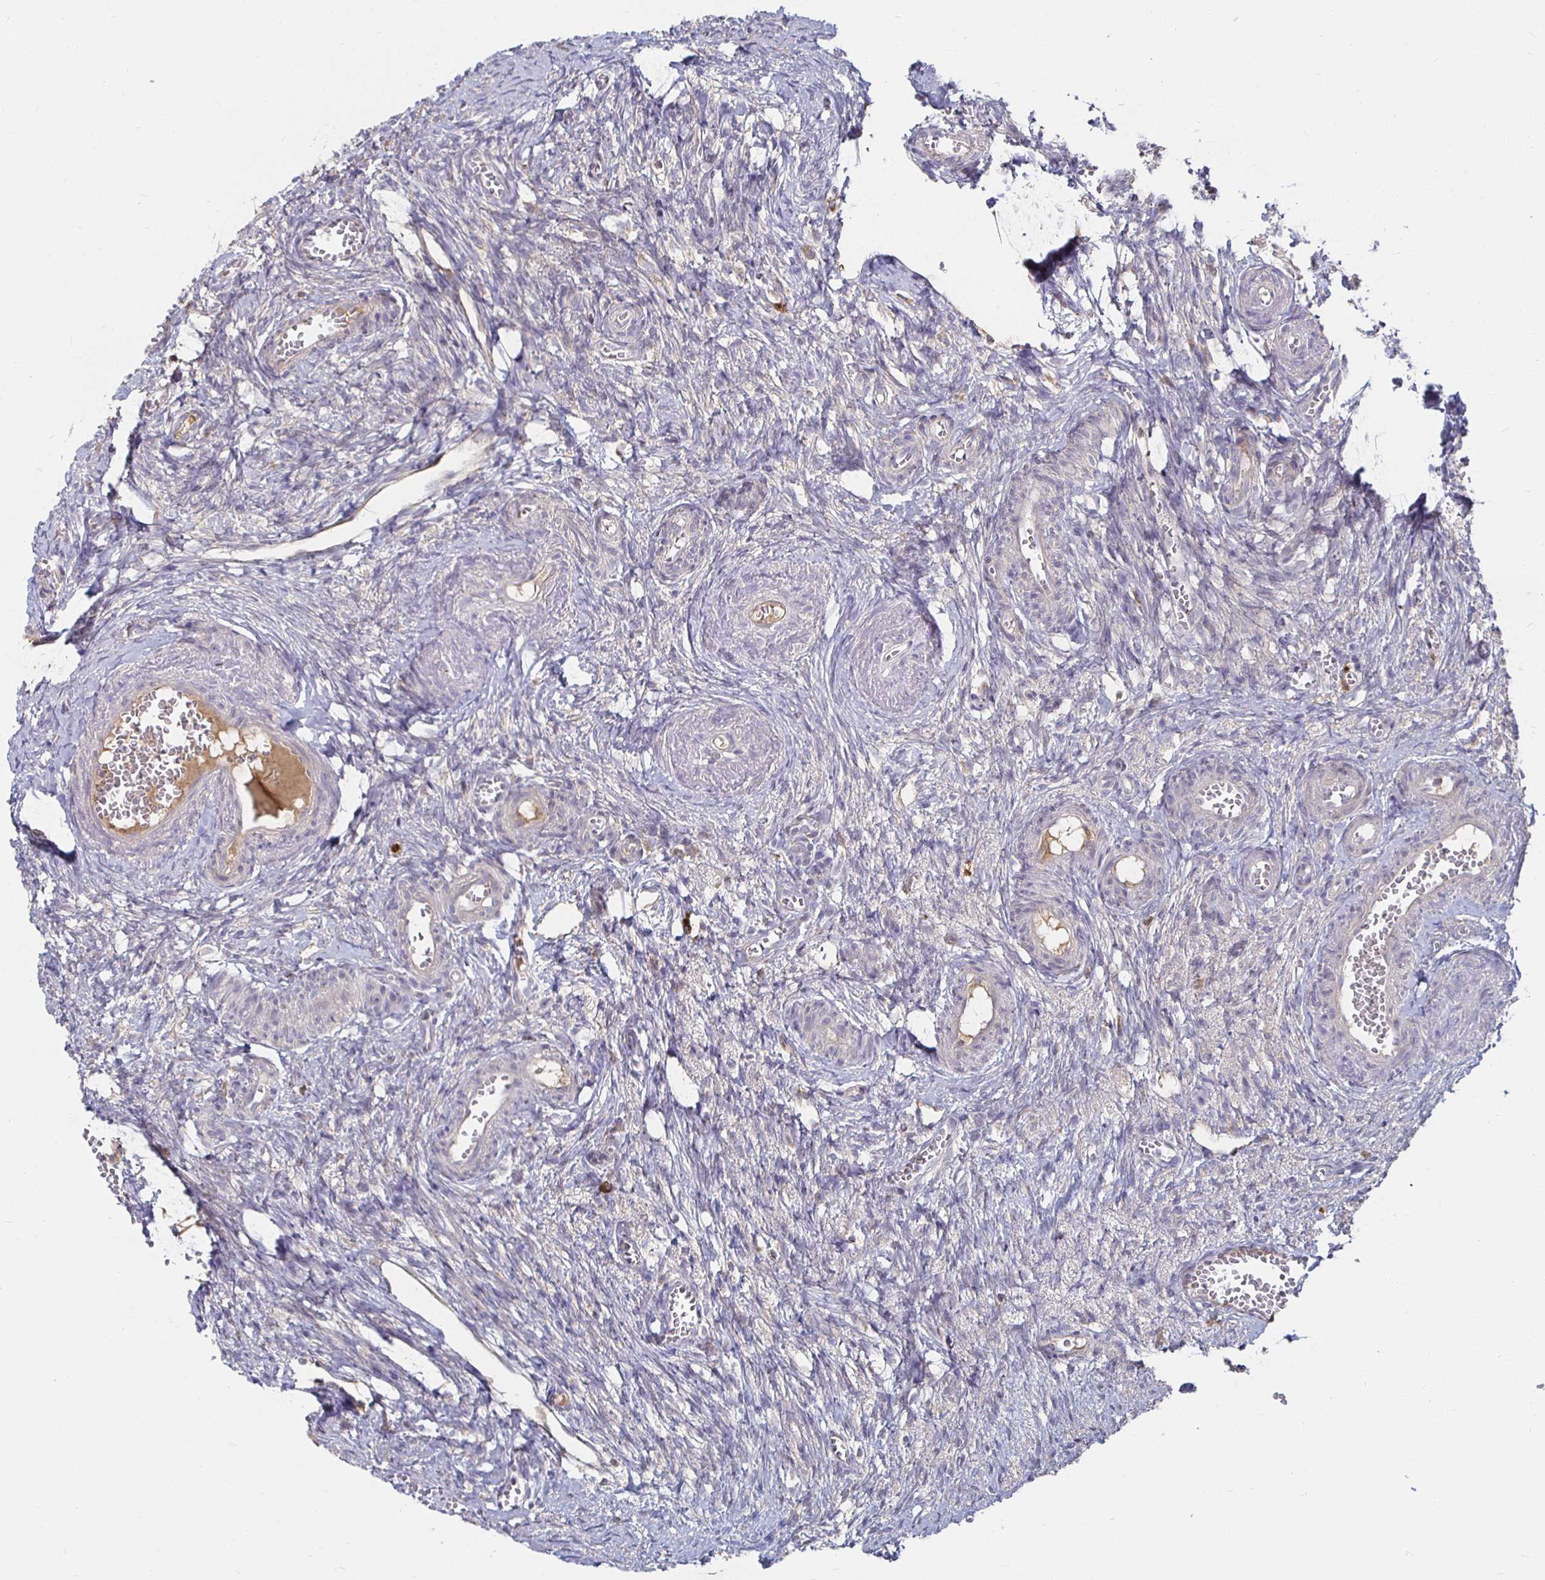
{"staining": {"intensity": "strong", "quantity": ">75%", "location": "cytoplasmic/membranous"}, "tissue": "ovary", "cell_type": "Follicle cells", "image_type": "normal", "snomed": [{"axis": "morphology", "description": "Normal tissue, NOS"}, {"axis": "topography", "description": "Ovary"}], "caption": "Follicle cells demonstrate strong cytoplasmic/membranous expression in about >75% of cells in normal ovary. The staining was performed using DAB to visualize the protein expression in brown, while the nuclei were stained in blue with hematoxylin (Magnification: 20x).", "gene": "RNF144B", "patient": {"sex": "female", "age": 41}}